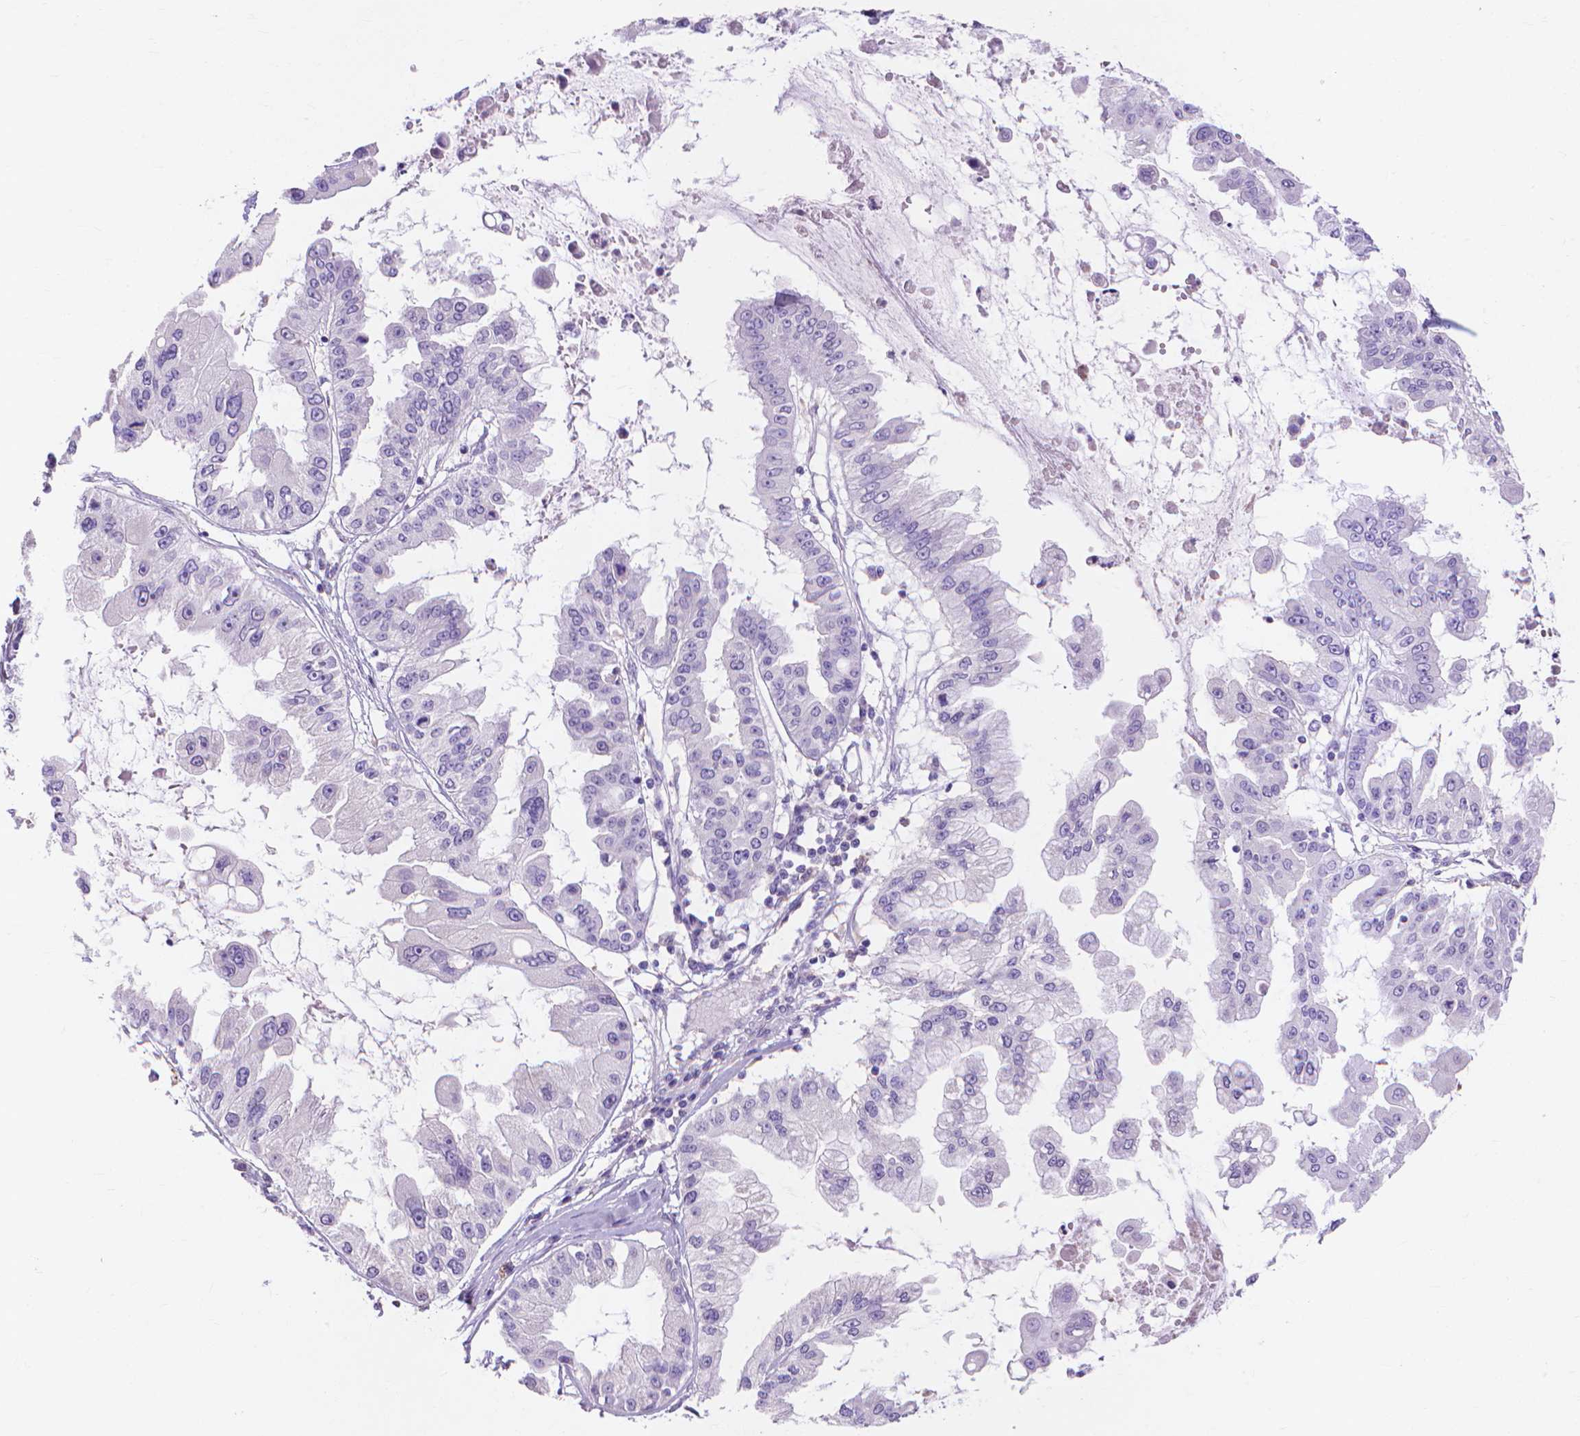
{"staining": {"intensity": "negative", "quantity": "none", "location": "none"}, "tissue": "ovarian cancer", "cell_type": "Tumor cells", "image_type": "cancer", "snomed": [{"axis": "morphology", "description": "Cystadenocarcinoma, serous, NOS"}, {"axis": "topography", "description": "Ovary"}], "caption": "Ovarian cancer was stained to show a protein in brown. There is no significant positivity in tumor cells. The staining was performed using DAB to visualize the protein expression in brown, while the nuclei were stained in blue with hematoxylin (Magnification: 20x).", "gene": "MMP11", "patient": {"sex": "female", "age": 56}}